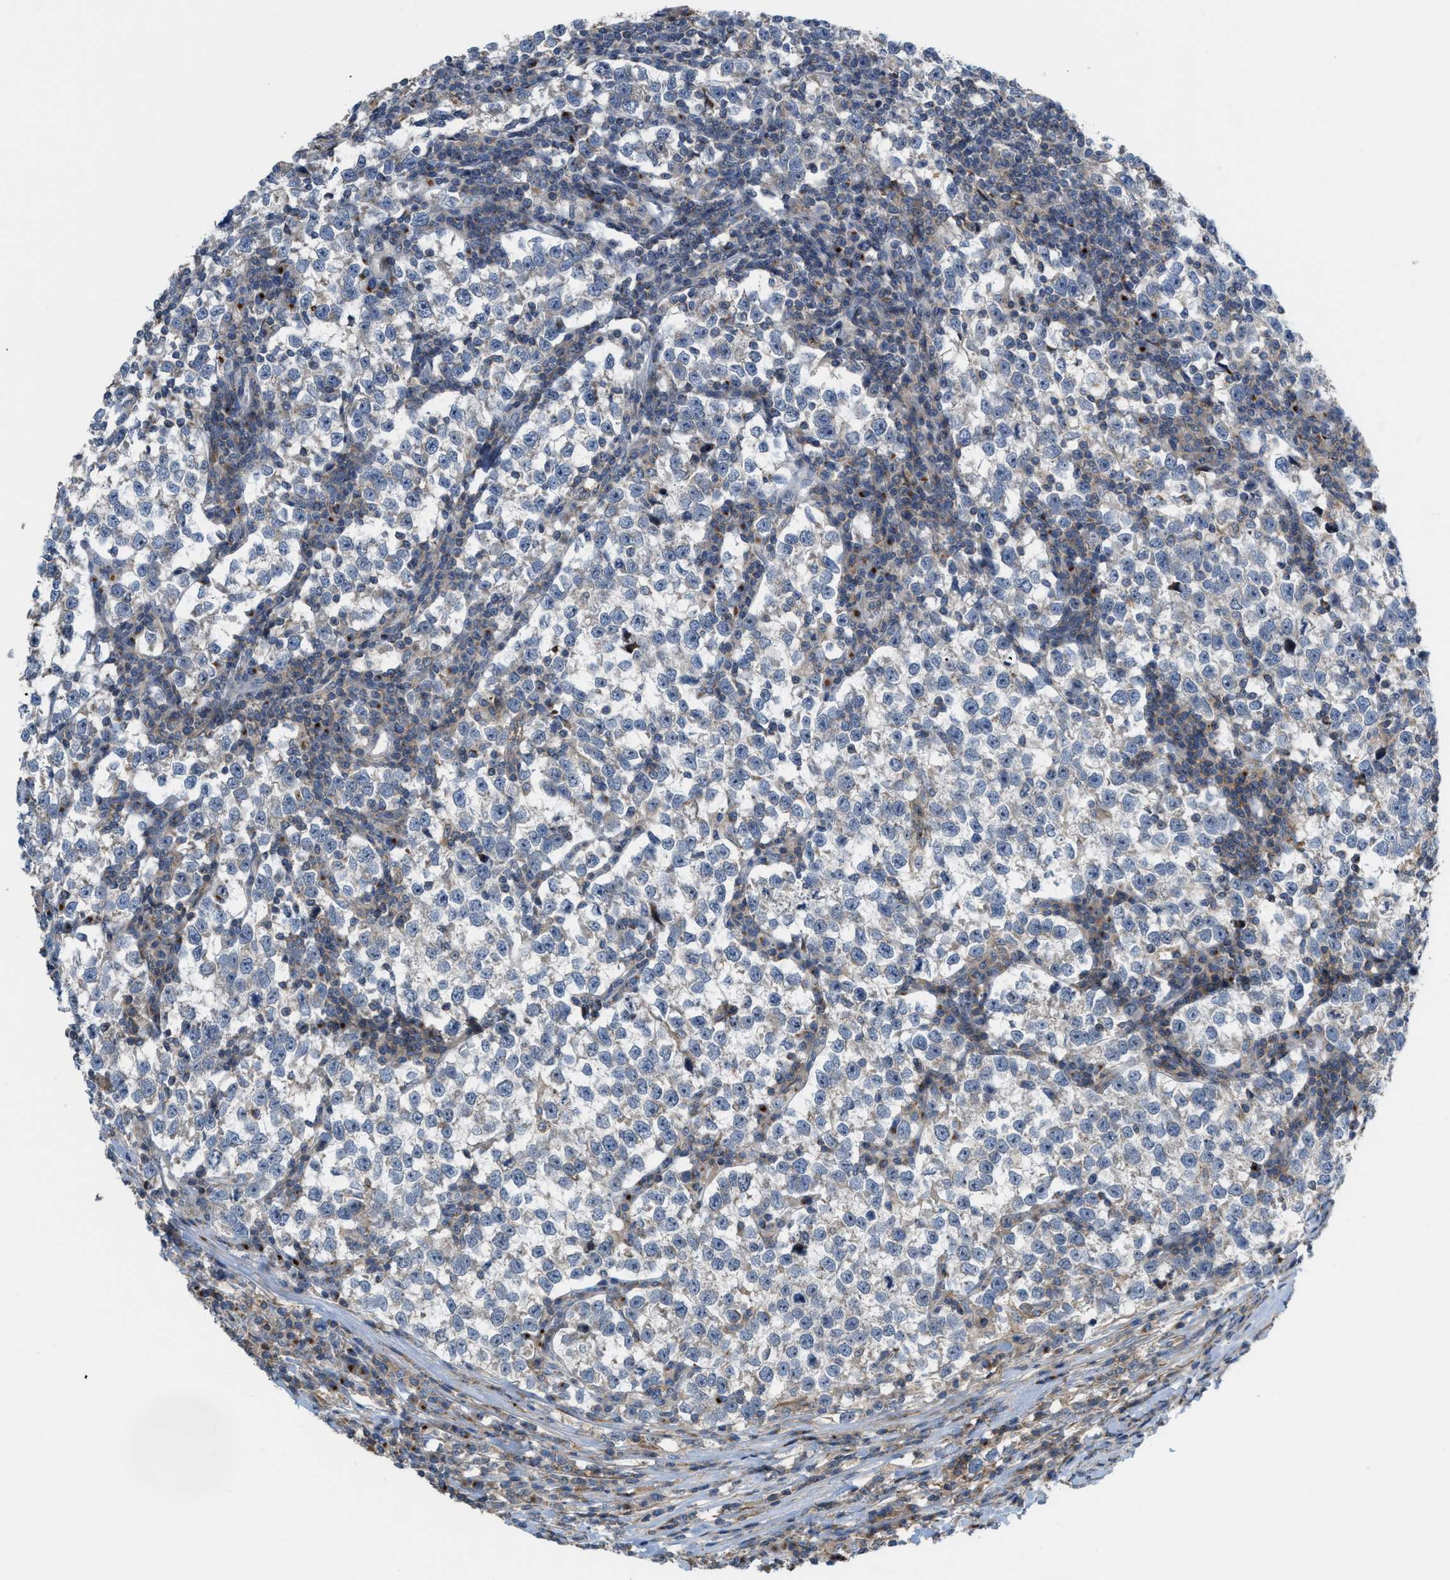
{"staining": {"intensity": "negative", "quantity": "none", "location": "none"}, "tissue": "testis cancer", "cell_type": "Tumor cells", "image_type": "cancer", "snomed": [{"axis": "morphology", "description": "Normal tissue, NOS"}, {"axis": "morphology", "description": "Seminoma, NOS"}, {"axis": "topography", "description": "Testis"}], "caption": "This is an IHC photomicrograph of human testis seminoma. There is no positivity in tumor cells.", "gene": "DIPK1A", "patient": {"sex": "male", "age": 43}}